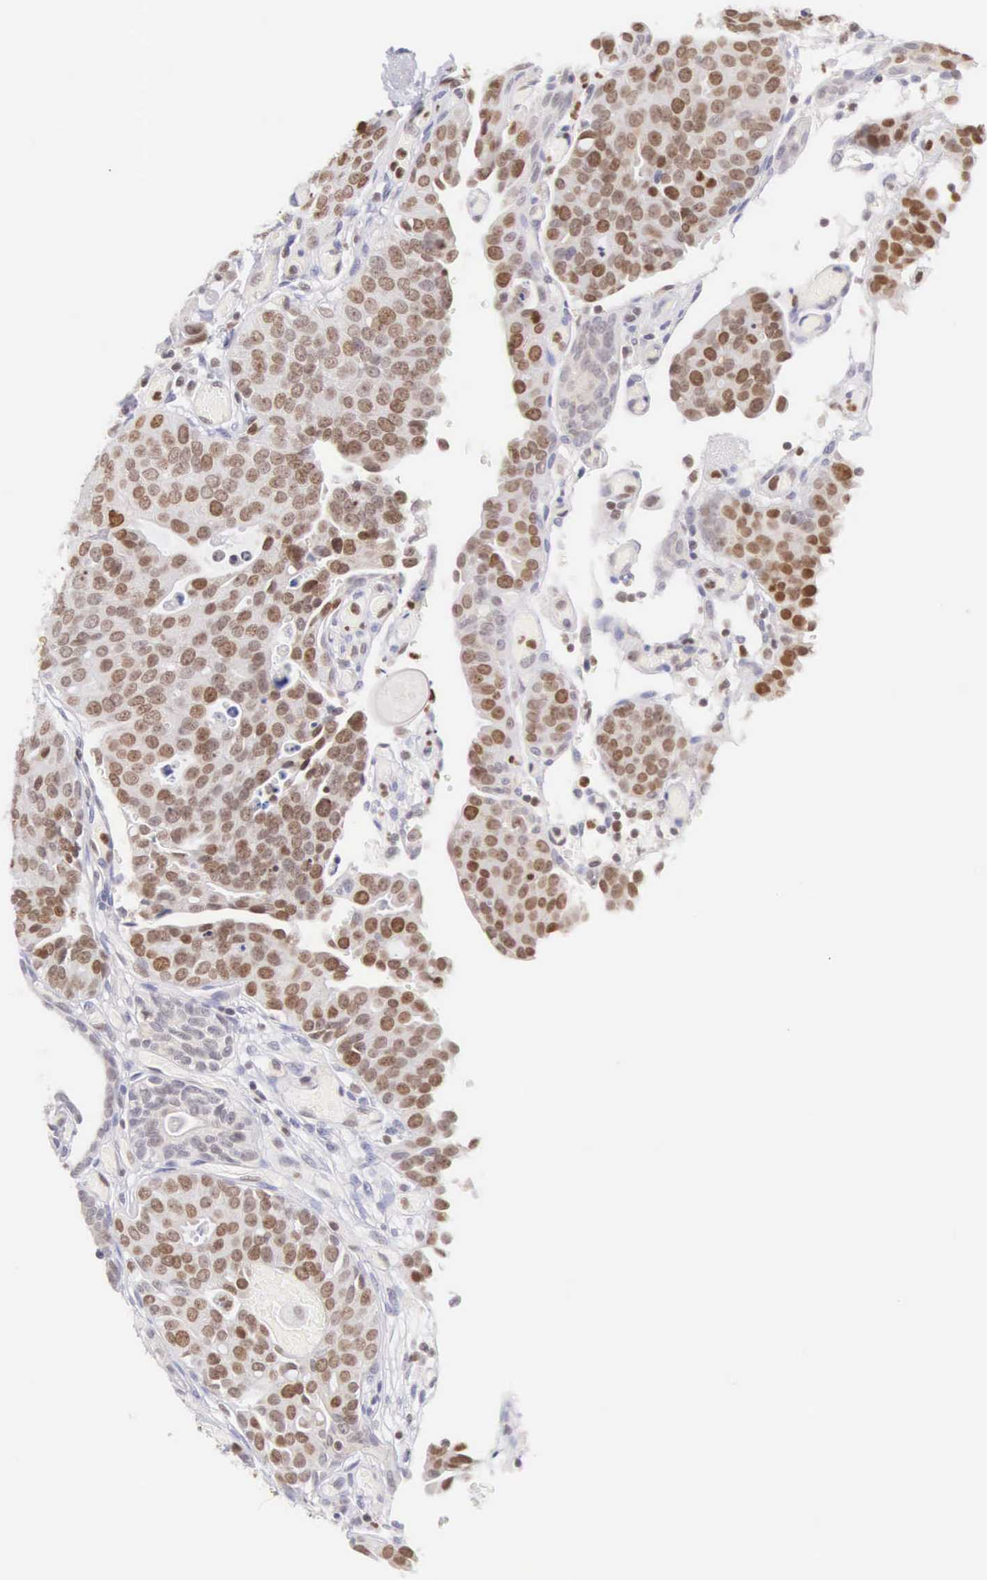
{"staining": {"intensity": "moderate", "quantity": ">75%", "location": "nuclear"}, "tissue": "urothelial cancer", "cell_type": "Tumor cells", "image_type": "cancer", "snomed": [{"axis": "morphology", "description": "Urothelial carcinoma, High grade"}, {"axis": "topography", "description": "Urinary bladder"}], "caption": "An immunohistochemistry micrograph of tumor tissue is shown. Protein staining in brown highlights moderate nuclear positivity in high-grade urothelial carcinoma within tumor cells.", "gene": "VRK1", "patient": {"sex": "male", "age": 78}}